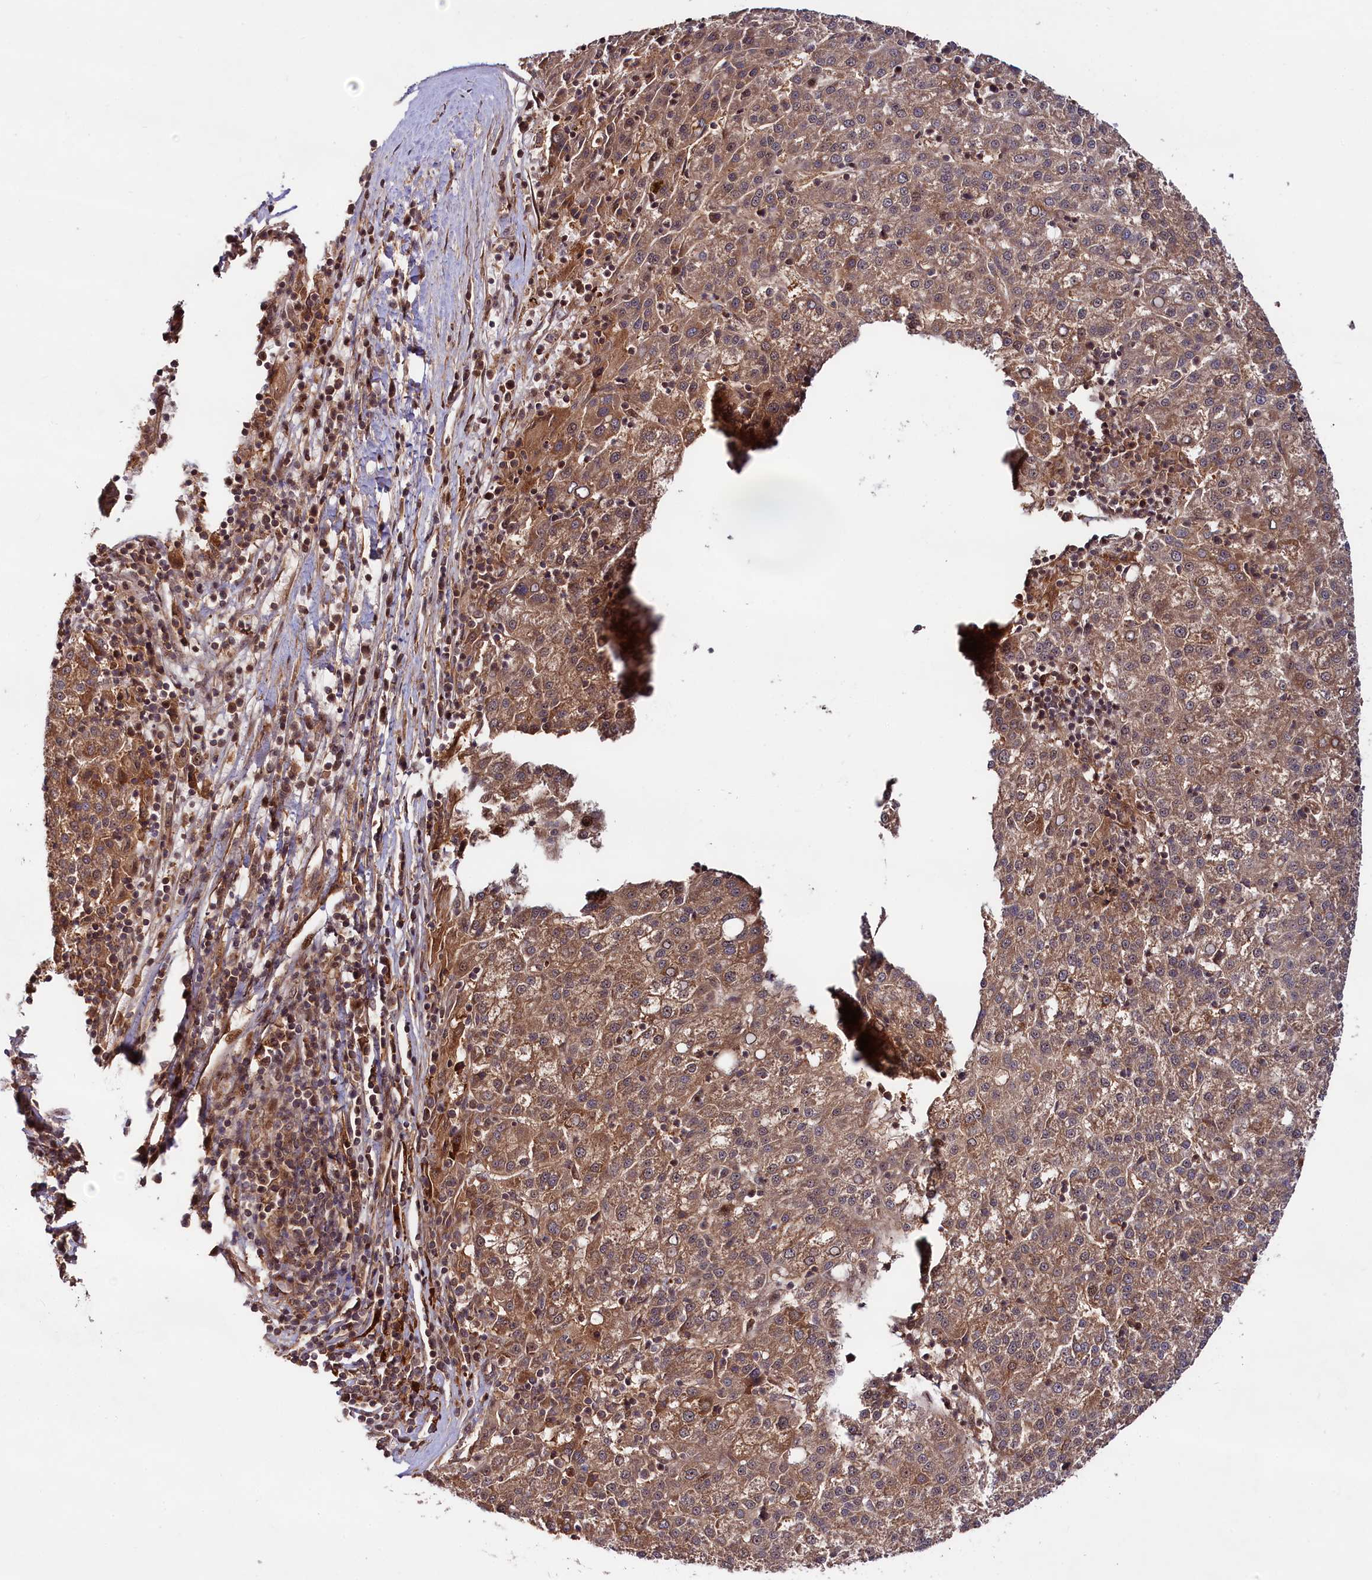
{"staining": {"intensity": "strong", "quantity": ">75%", "location": "cytoplasmic/membranous"}, "tissue": "liver cancer", "cell_type": "Tumor cells", "image_type": "cancer", "snomed": [{"axis": "morphology", "description": "Carcinoma, Hepatocellular, NOS"}, {"axis": "topography", "description": "Liver"}], "caption": "Hepatocellular carcinoma (liver) stained for a protein reveals strong cytoplasmic/membranous positivity in tumor cells.", "gene": "NEDD1", "patient": {"sex": "female", "age": 58}}